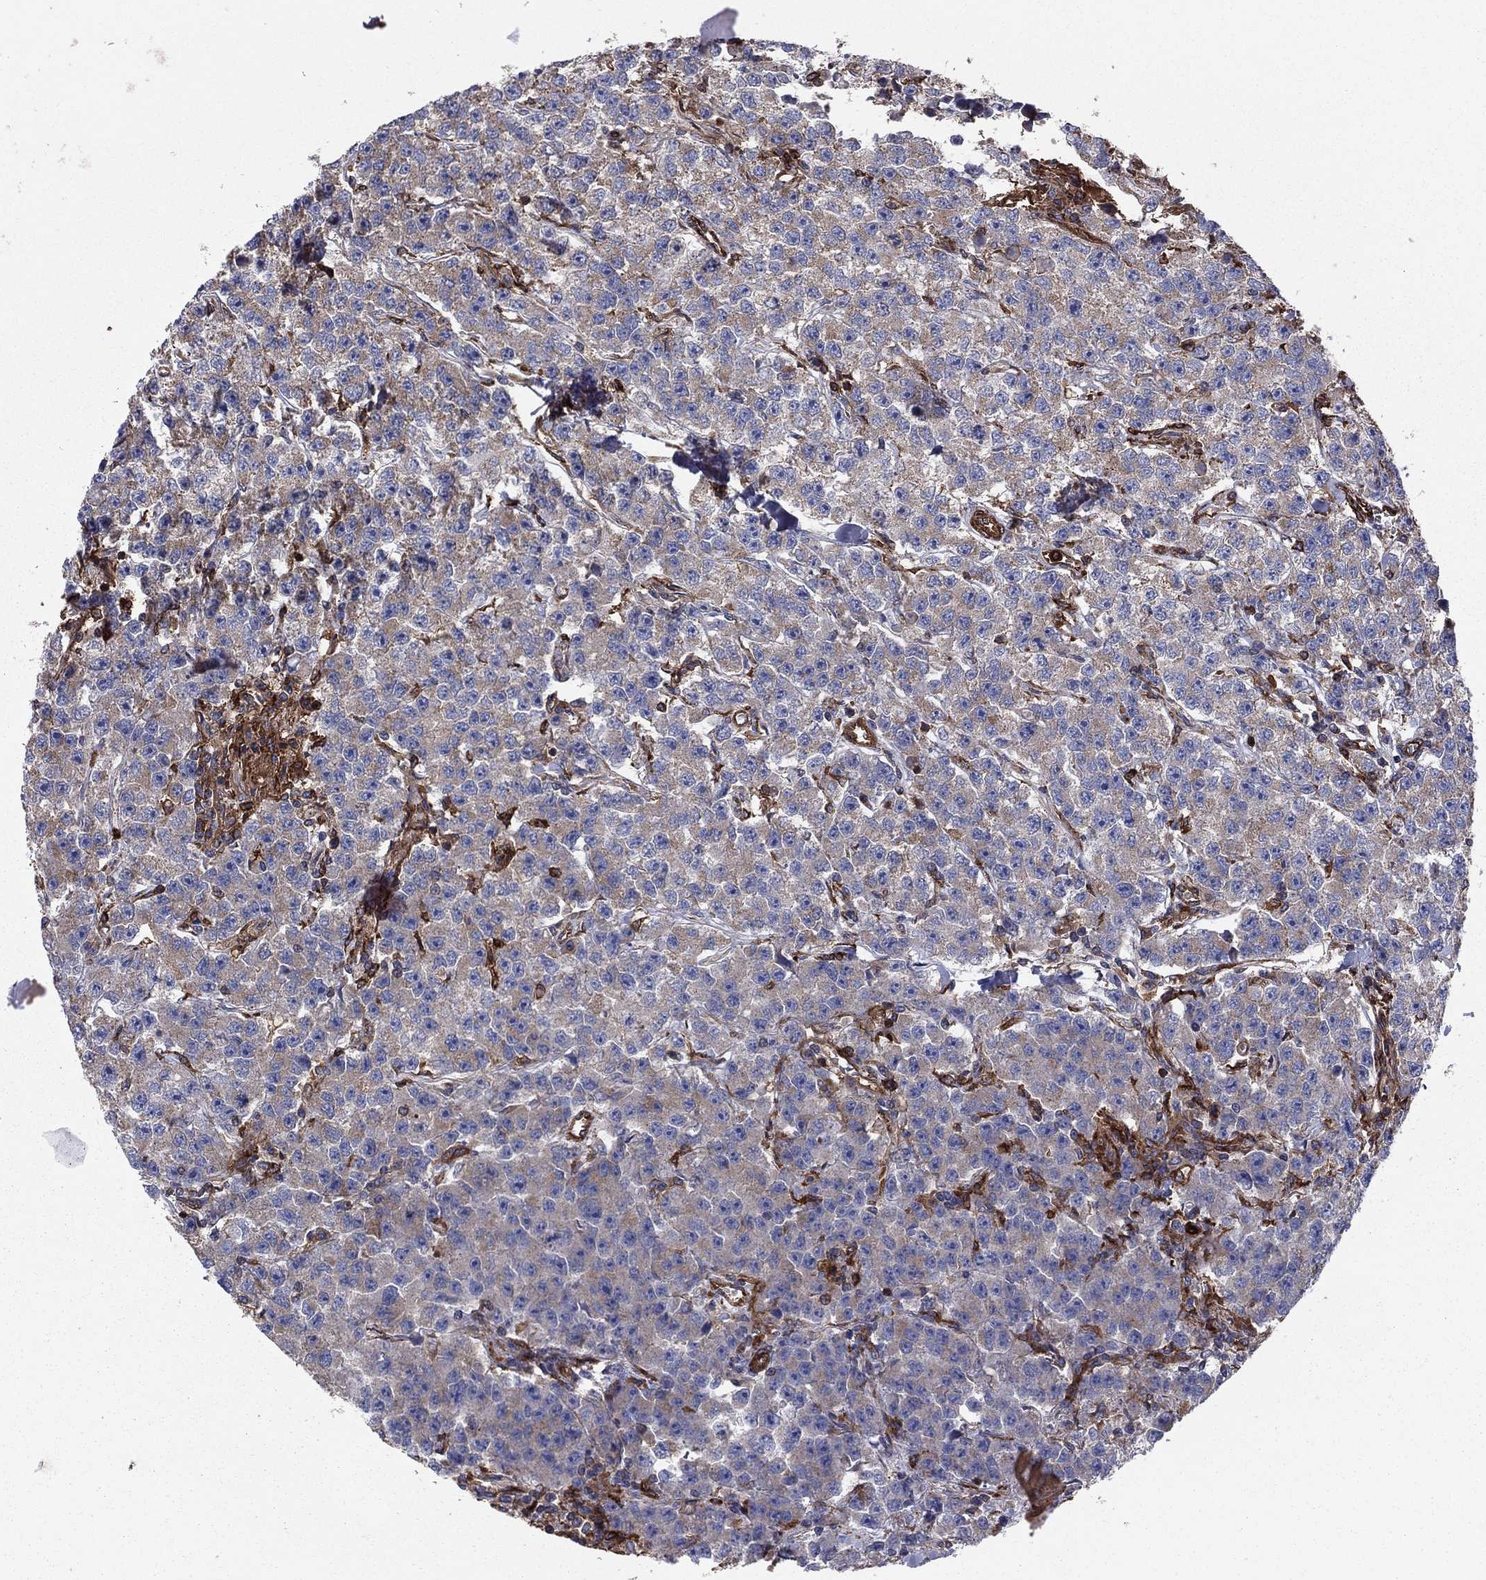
{"staining": {"intensity": "negative", "quantity": "none", "location": "none"}, "tissue": "testis cancer", "cell_type": "Tumor cells", "image_type": "cancer", "snomed": [{"axis": "morphology", "description": "Seminoma, NOS"}, {"axis": "topography", "description": "Testis"}], "caption": "Testis cancer was stained to show a protein in brown. There is no significant expression in tumor cells.", "gene": "EHBP1L1", "patient": {"sex": "male", "age": 59}}